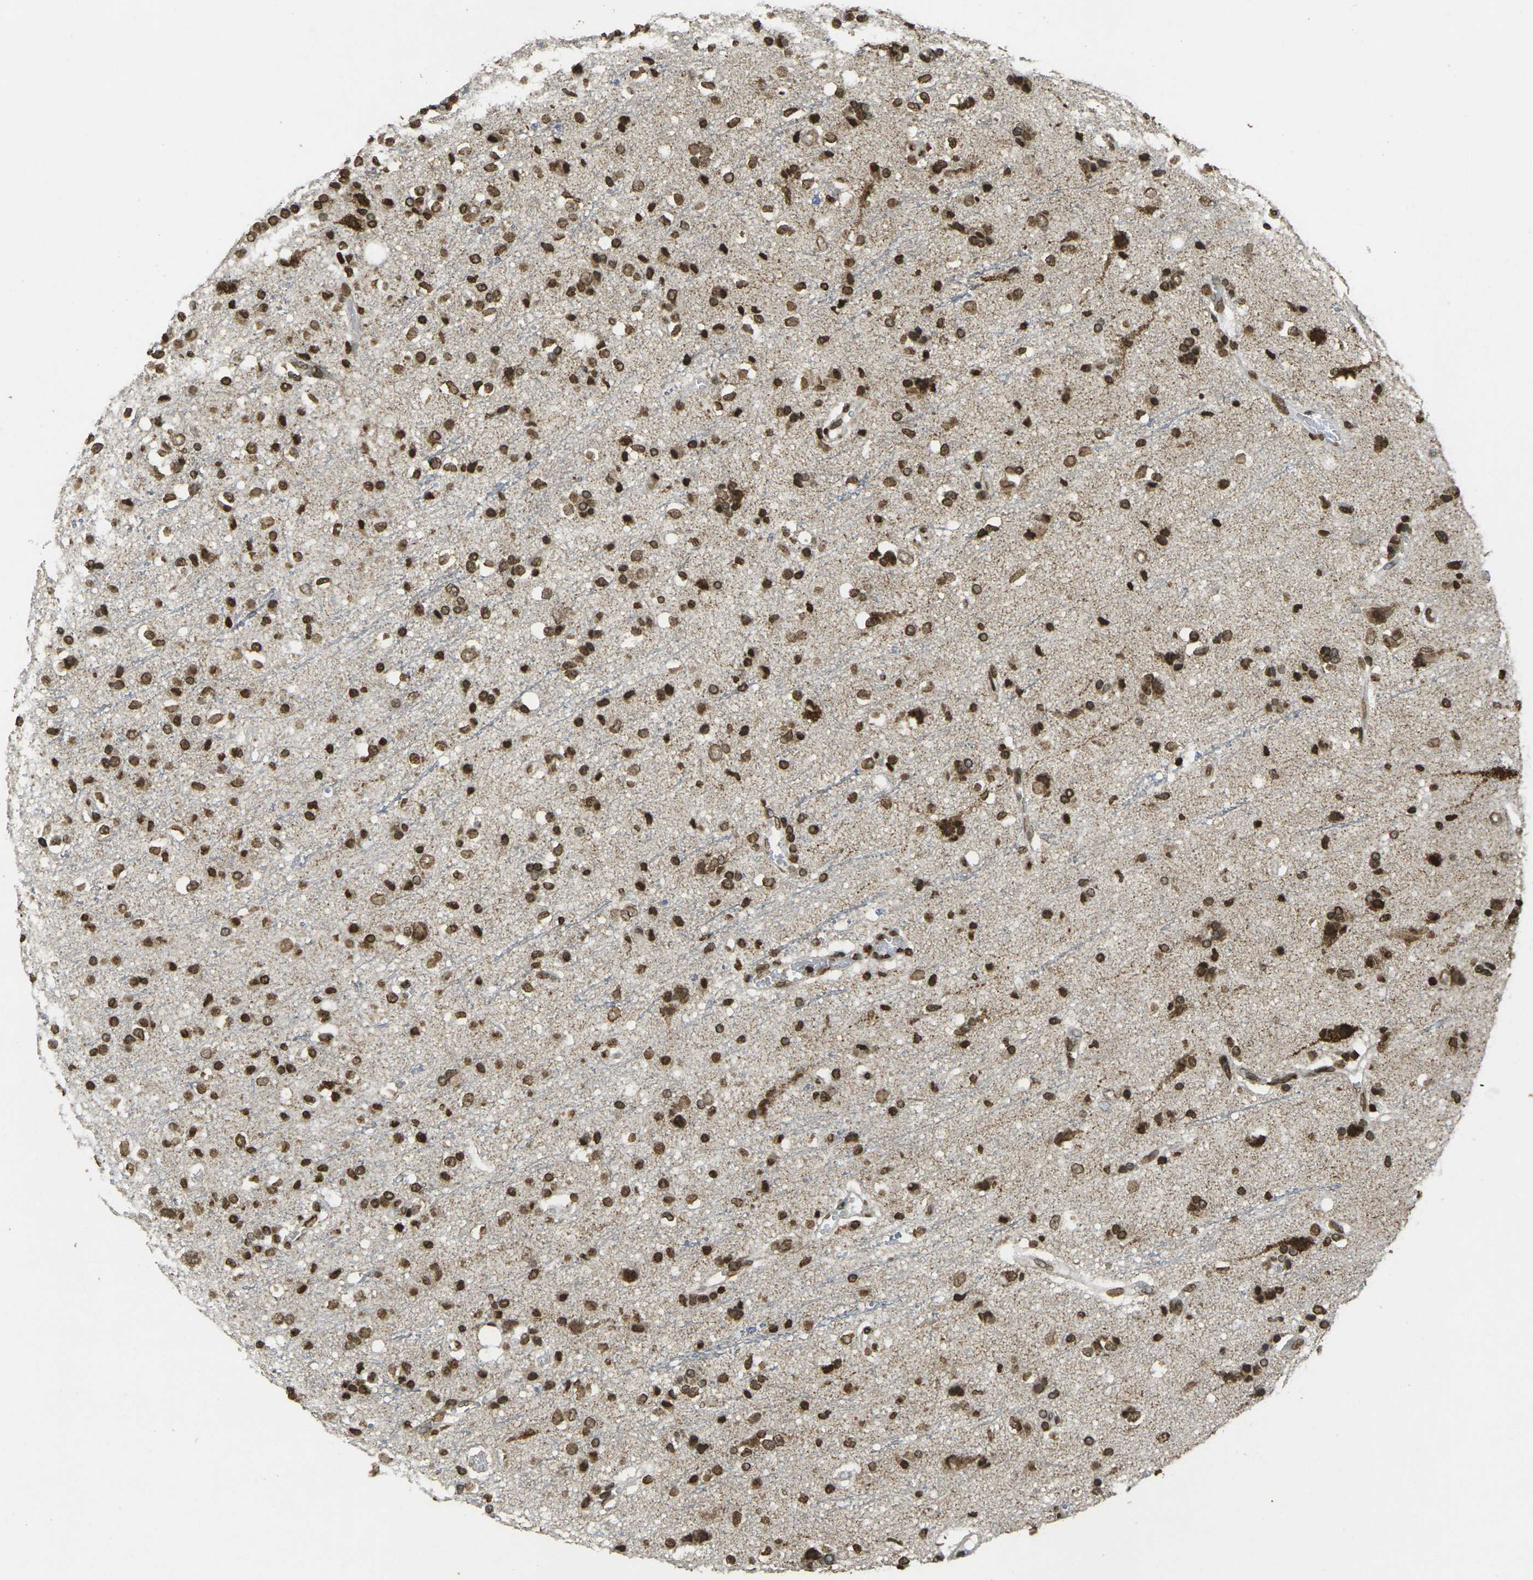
{"staining": {"intensity": "strong", "quantity": ">75%", "location": "nuclear"}, "tissue": "glioma", "cell_type": "Tumor cells", "image_type": "cancer", "snomed": [{"axis": "morphology", "description": "Glioma, malignant, High grade"}, {"axis": "topography", "description": "Brain"}], "caption": "Protein expression analysis of glioma reveals strong nuclear staining in about >75% of tumor cells. The protein of interest is stained brown, and the nuclei are stained in blue (DAB IHC with brightfield microscopy, high magnification).", "gene": "NEUROG2", "patient": {"sex": "male", "age": 47}}